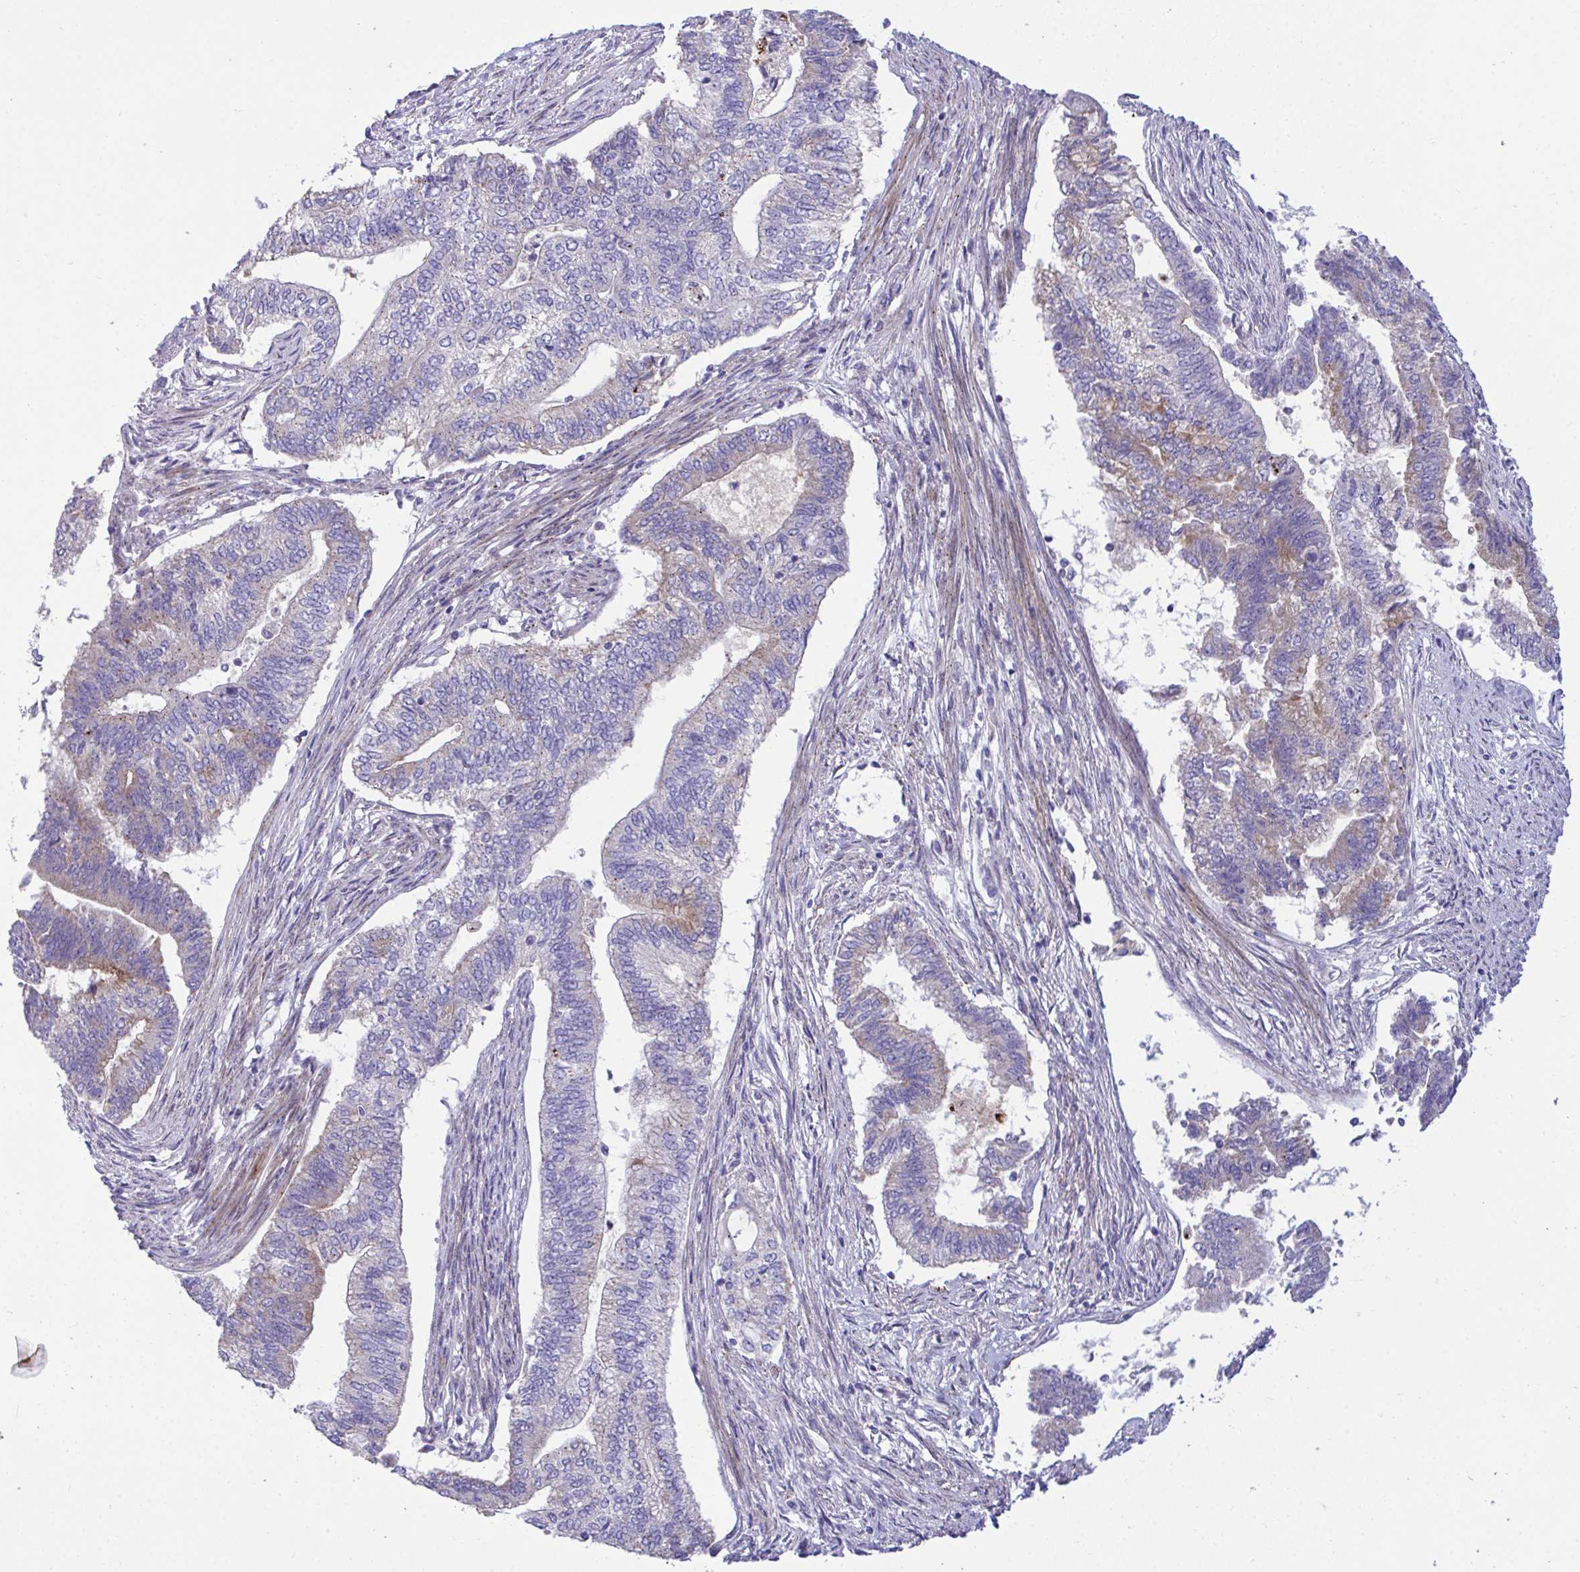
{"staining": {"intensity": "weak", "quantity": "25%-75%", "location": "cytoplasmic/membranous"}, "tissue": "endometrial cancer", "cell_type": "Tumor cells", "image_type": "cancer", "snomed": [{"axis": "morphology", "description": "Adenocarcinoma, NOS"}, {"axis": "topography", "description": "Endometrium"}], "caption": "Tumor cells demonstrate low levels of weak cytoplasmic/membranous expression in approximately 25%-75% of cells in endometrial adenocarcinoma. (brown staining indicates protein expression, while blue staining denotes nuclei).", "gene": "MRPS16", "patient": {"sex": "female", "age": 65}}